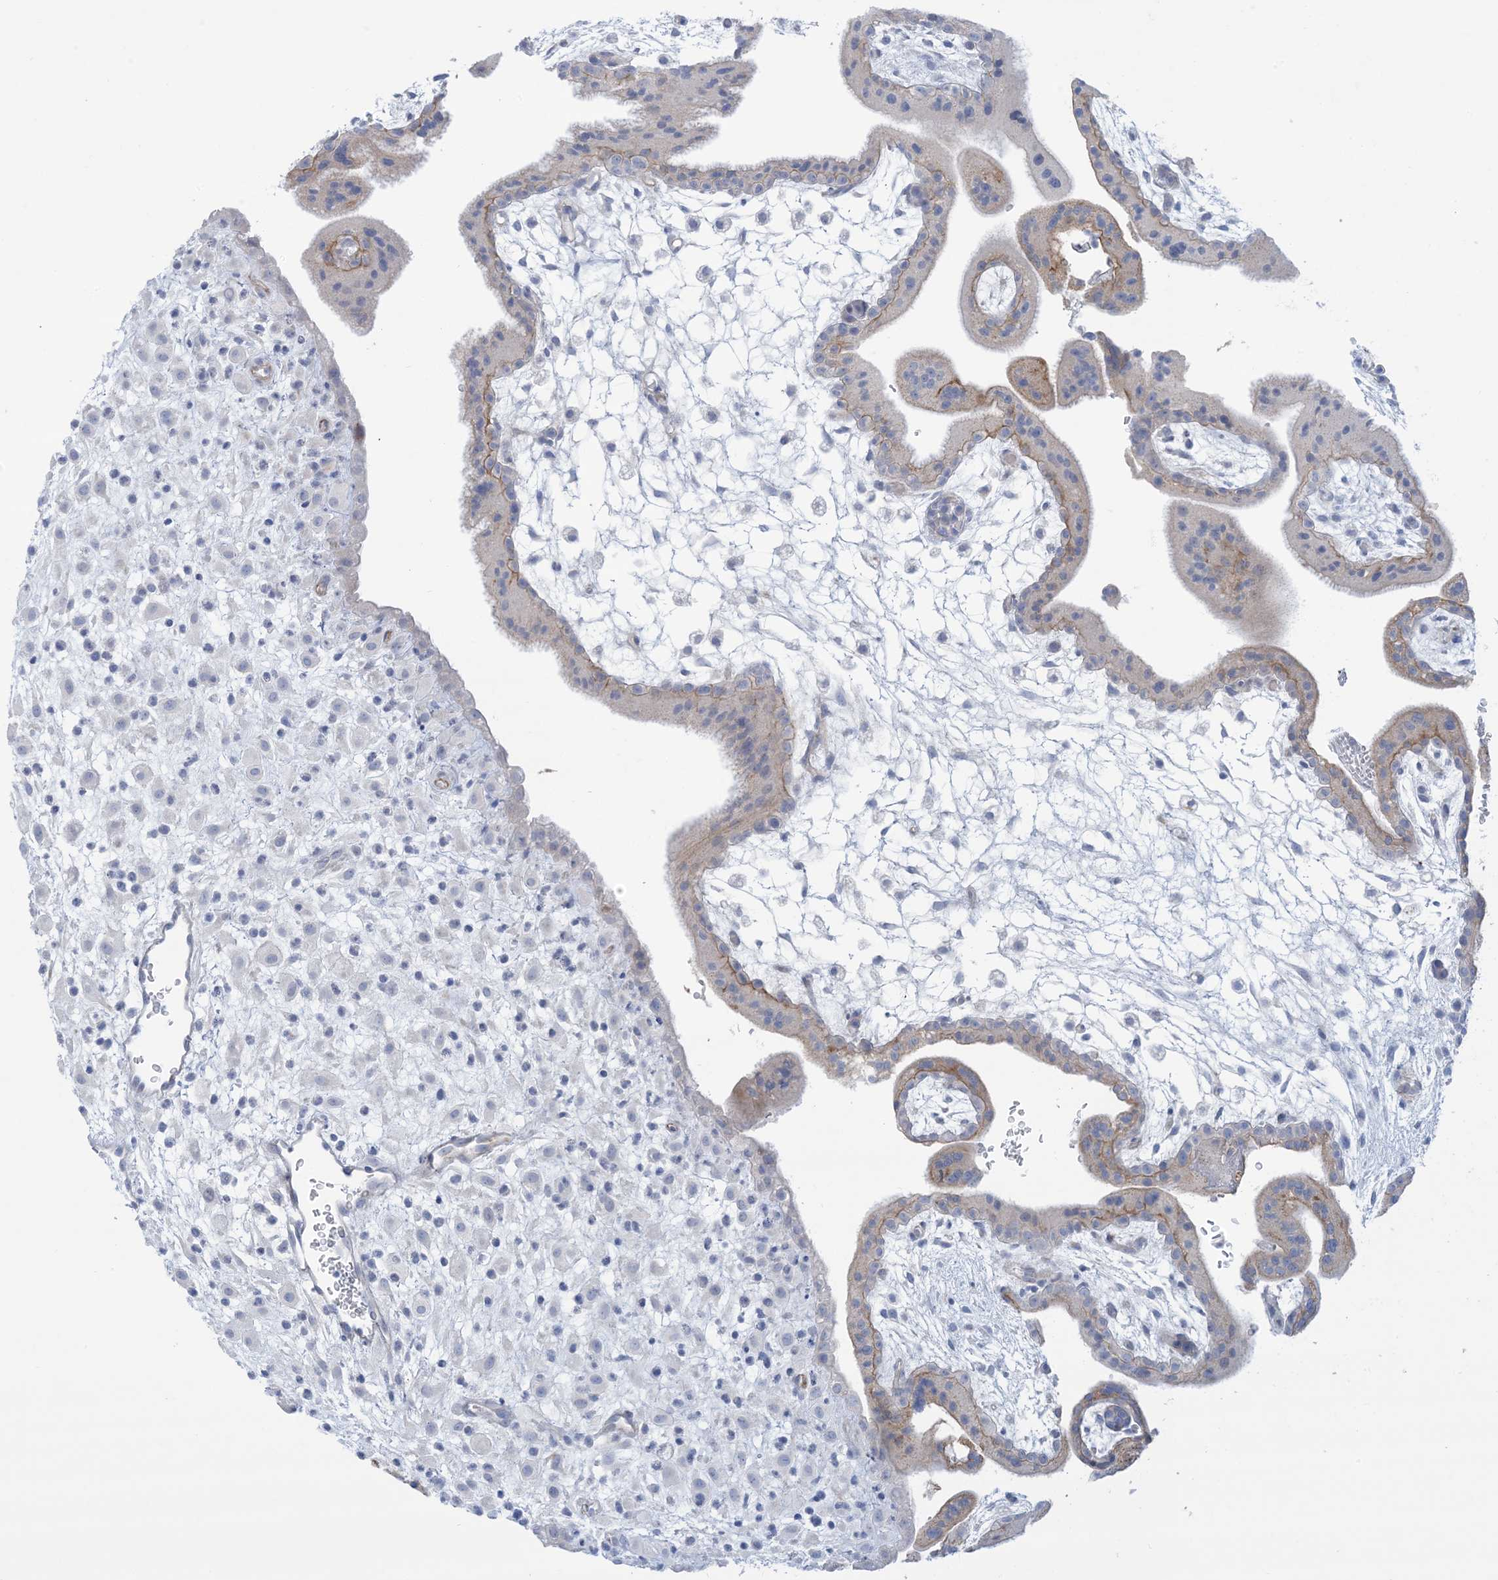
{"staining": {"intensity": "negative", "quantity": "none", "location": "none"}, "tissue": "placenta", "cell_type": "Decidual cells", "image_type": "normal", "snomed": [{"axis": "morphology", "description": "Normal tissue, NOS"}, {"axis": "topography", "description": "Placenta"}], "caption": "Decidual cells are negative for protein expression in normal human placenta. Brightfield microscopy of immunohistochemistry stained with DAB (3,3'-diaminobenzidine) (brown) and hematoxylin (blue), captured at high magnification.", "gene": "ATP11C", "patient": {"sex": "female", "age": 35}}